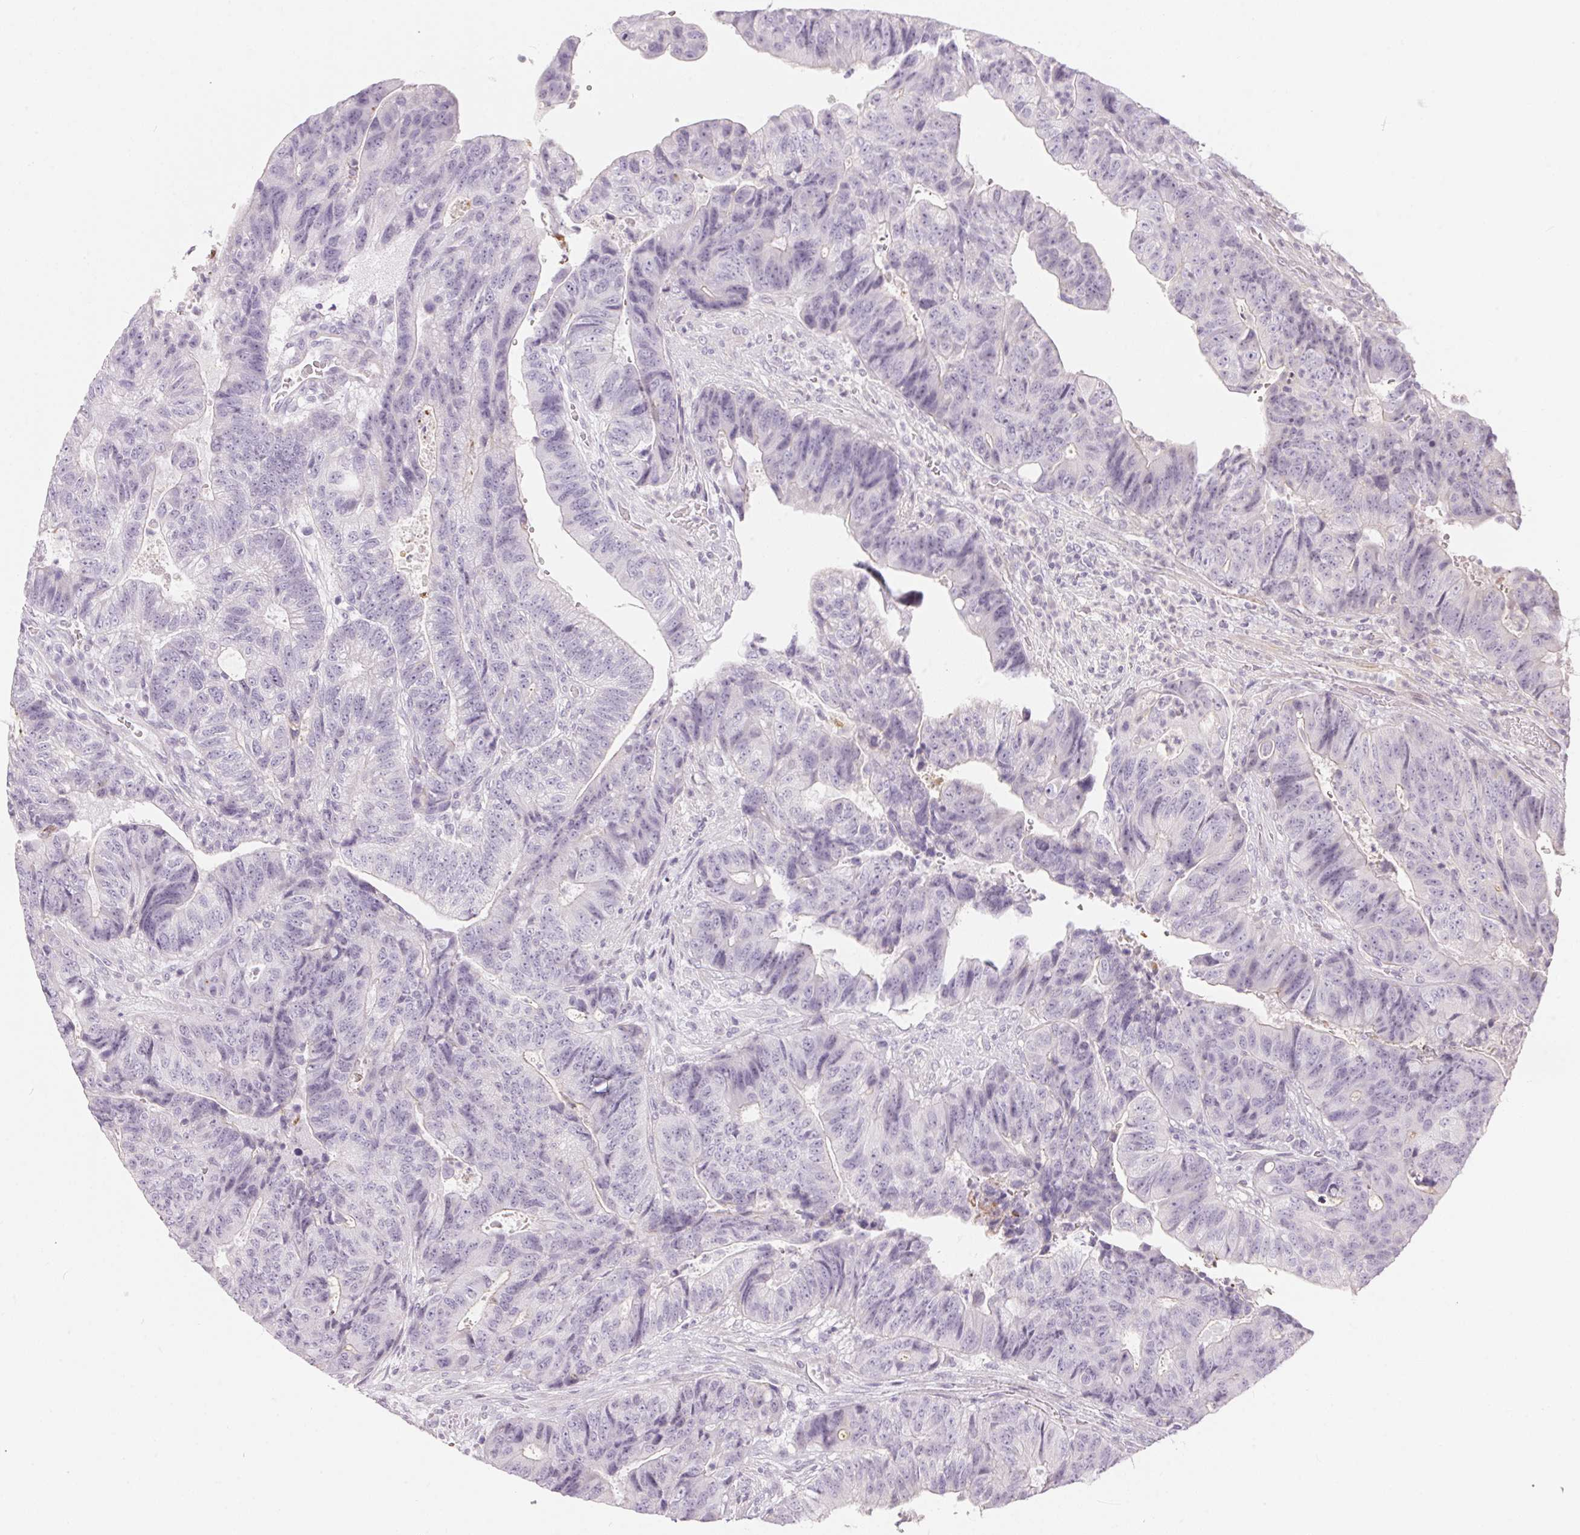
{"staining": {"intensity": "negative", "quantity": "none", "location": "none"}, "tissue": "colorectal cancer", "cell_type": "Tumor cells", "image_type": "cancer", "snomed": [{"axis": "morphology", "description": "Normal tissue, NOS"}, {"axis": "morphology", "description": "Adenocarcinoma, NOS"}, {"axis": "topography", "description": "Colon"}], "caption": "Tumor cells are negative for brown protein staining in colorectal adenocarcinoma.", "gene": "GDAP1L1", "patient": {"sex": "female", "age": 48}}